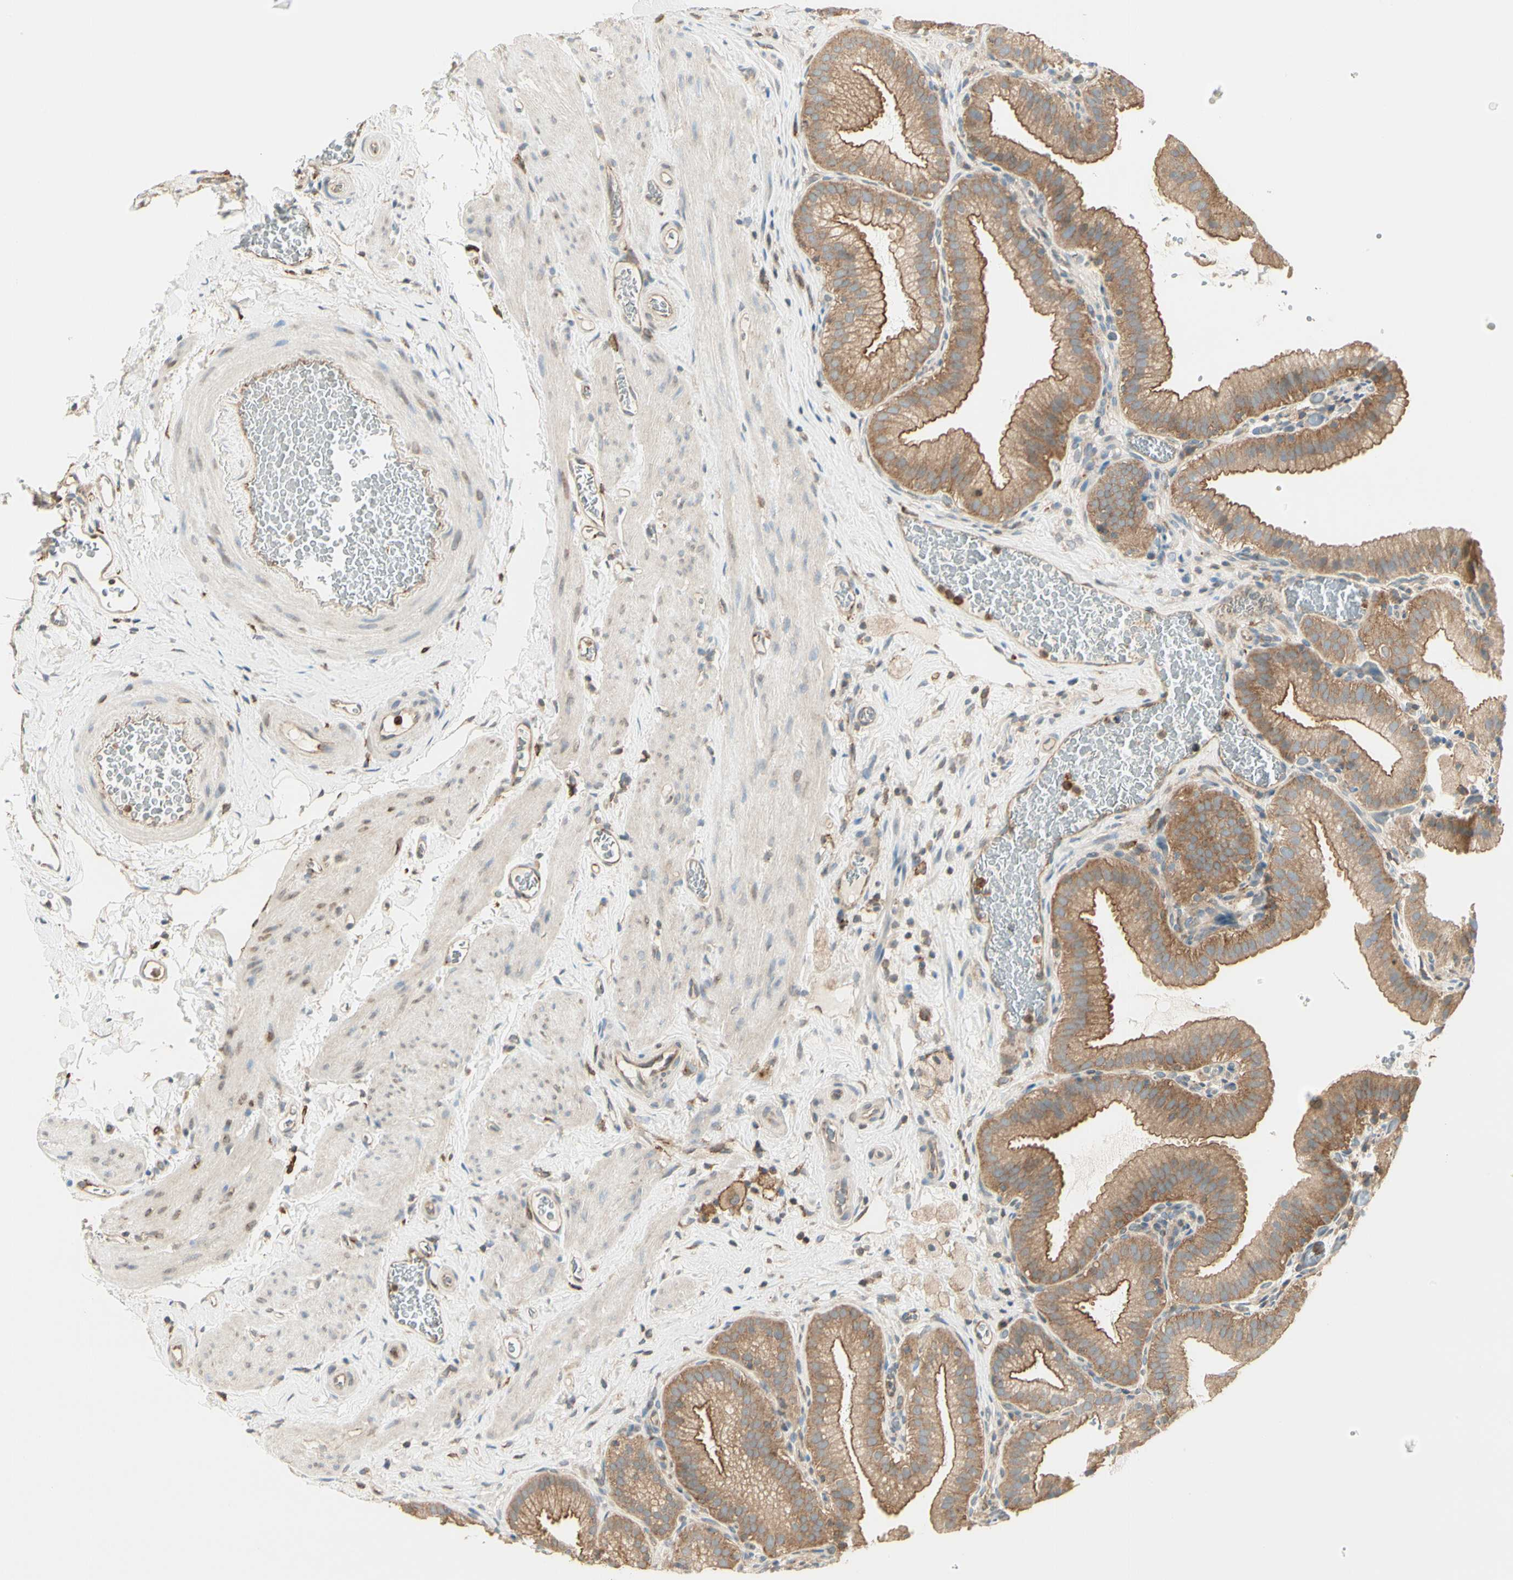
{"staining": {"intensity": "moderate", "quantity": ">75%", "location": "cytoplasmic/membranous"}, "tissue": "gallbladder", "cell_type": "Glandular cells", "image_type": "normal", "snomed": [{"axis": "morphology", "description": "Normal tissue, NOS"}, {"axis": "topography", "description": "Gallbladder"}], "caption": "An image of gallbladder stained for a protein exhibits moderate cytoplasmic/membranous brown staining in glandular cells. (Brightfield microscopy of DAB IHC at high magnification).", "gene": "AGFG1", "patient": {"sex": "male", "age": 54}}